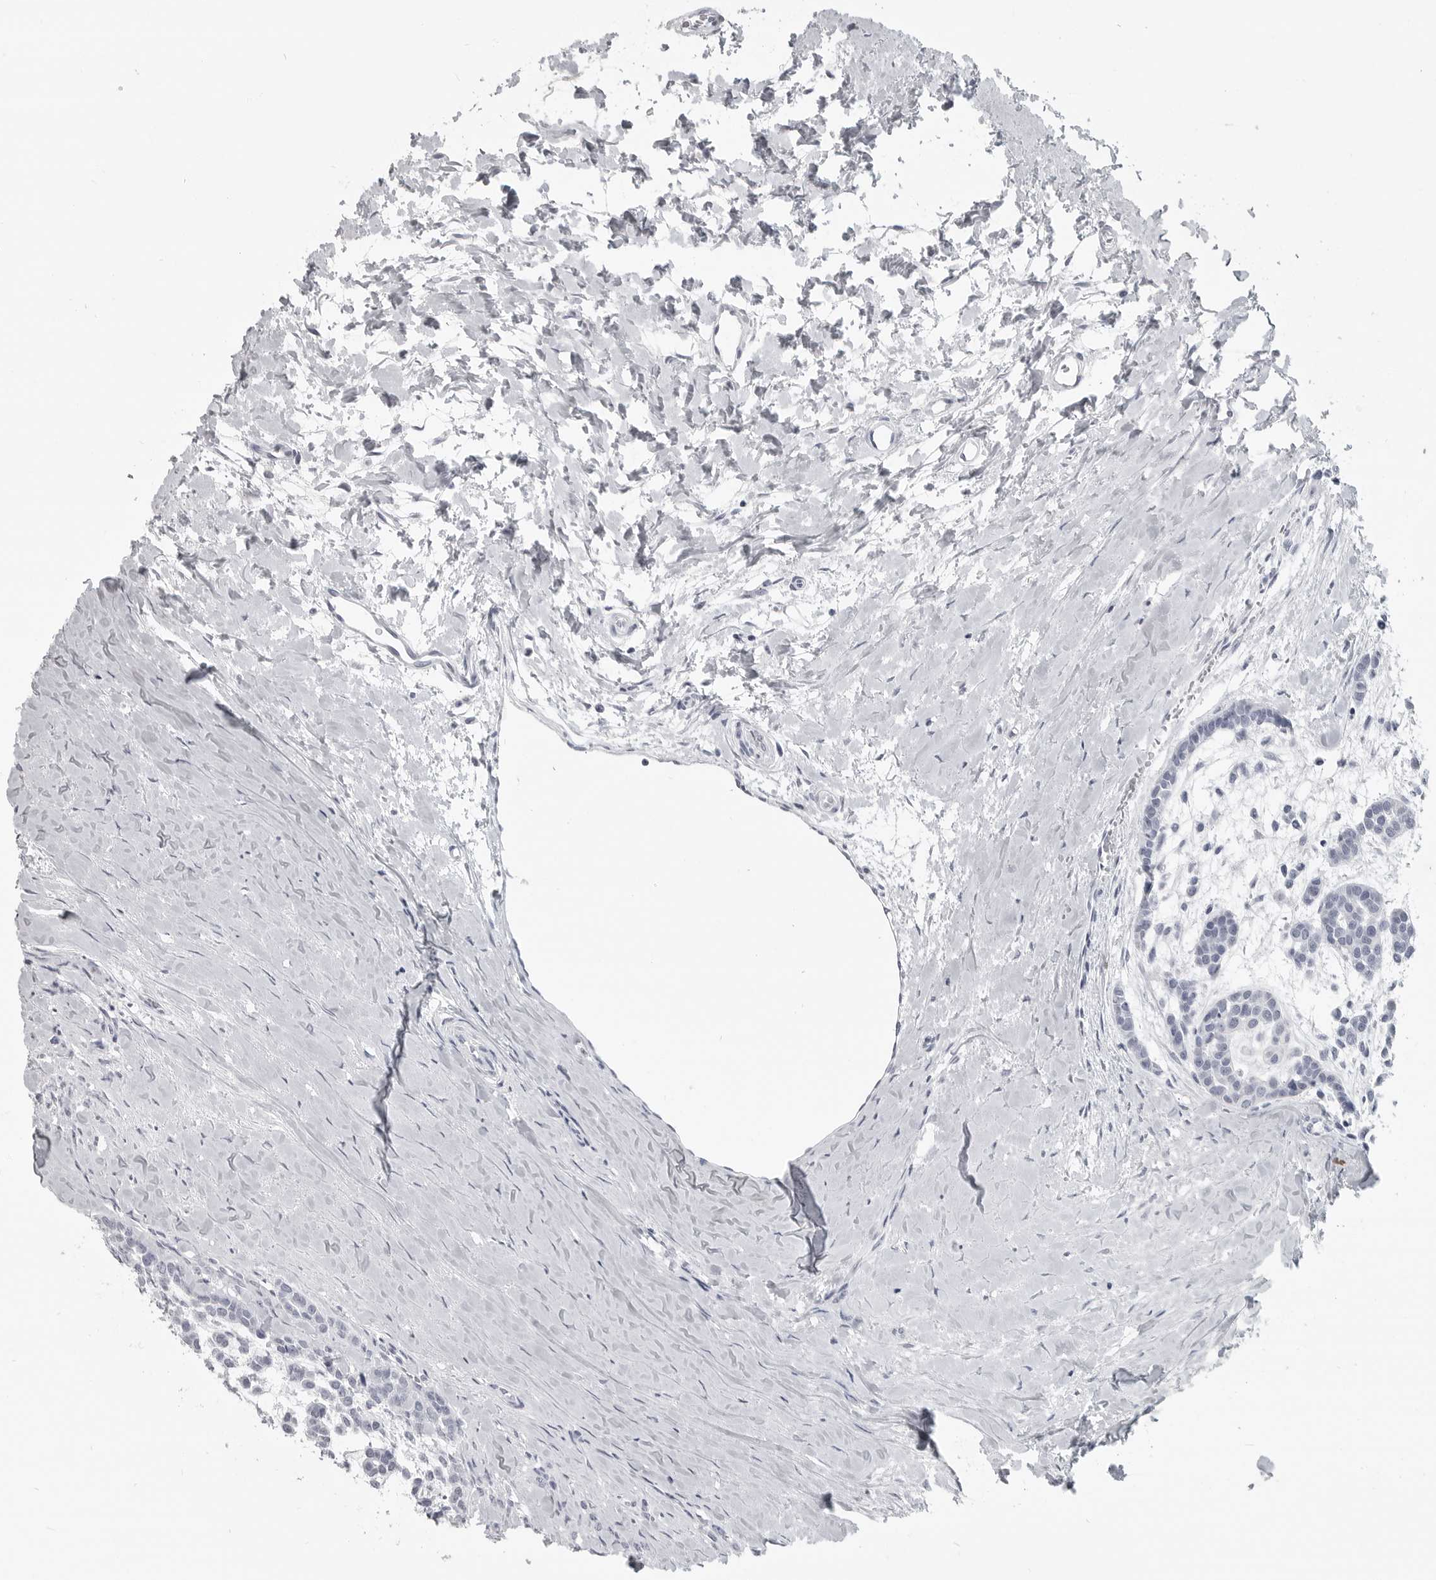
{"staining": {"intensity": "negative", "quantity": "none", "location": "none"}, "tissue": "head and neck cancer", "cell_type": "Tumor cells", "image_type": "cancer", "snomed": [{"axis": "morphology", "description": "Adenocarcinoma, NOS"}, {"axis": "morphology", "description": "Adenoma, NOS"}, {"axis": "topography", "description": "Head-Neck"}], "caption": "This is an immunohistochemistry image of head and neck cancer (adenocarcinoma). There is no positivity in tumor cells.", "gene": "LY6D", "patient": {"sex": "female", "age": 55}}